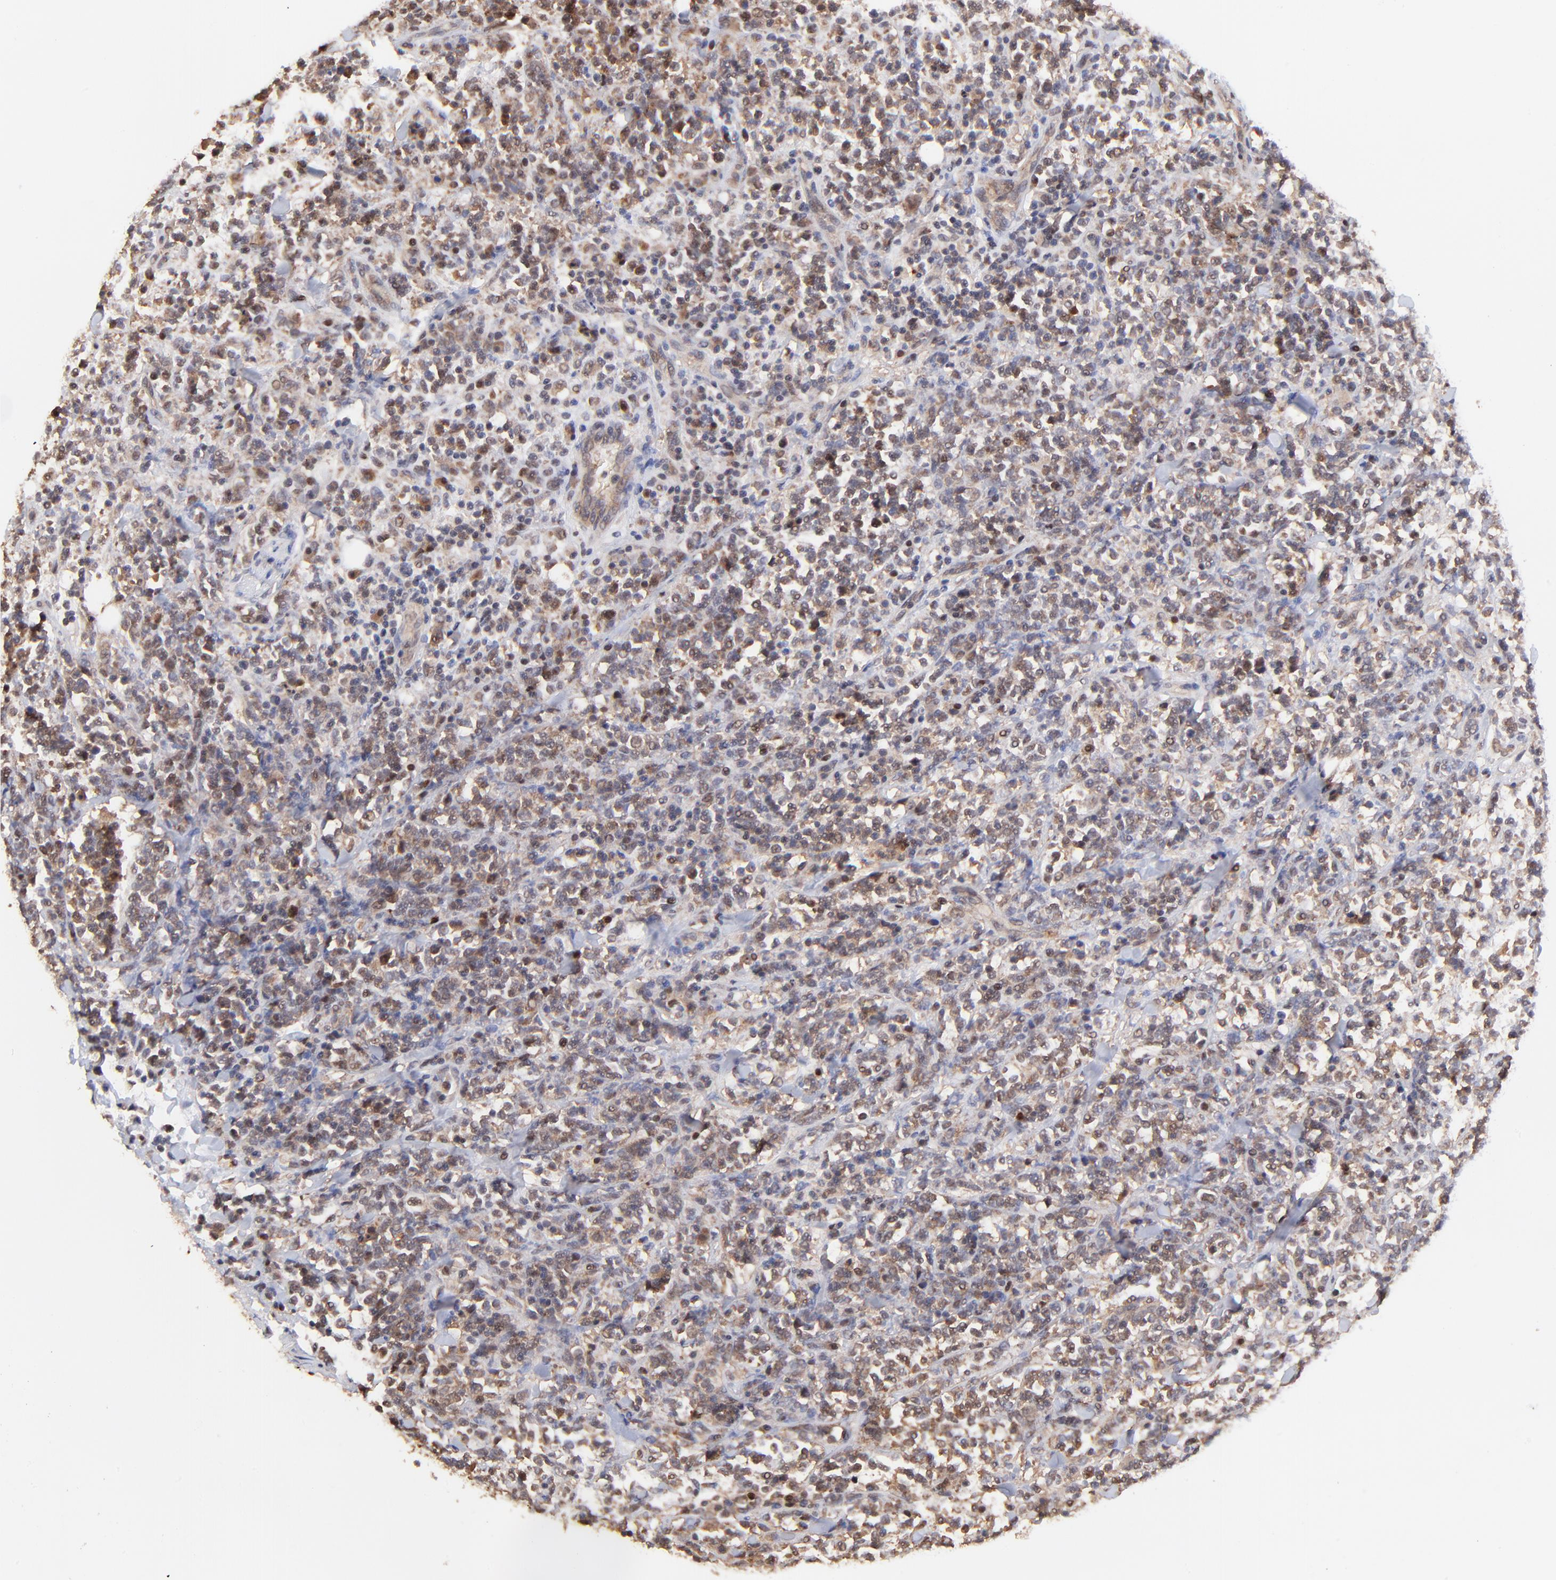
{"staining": {"intensity": "weak", "quantity": ">75%", "location": "cytoplasmic/membranous,nuclear"}, "tissue": "lymphoma", "cell_type": "Tumor cells", "image_type": "cancer", "snomed": [{"axis": "morphology", "description": "Malignant lymphoma, non-Hodgkin's type, High grade"}, {"axis": "topography", "description": "Soft tissue"}], "caption": "Protein expression analysis of human high-grade malignant lymphoma, non-Hodgkin's type reveals weak cytoplasmic/membranous and nuclear expression in about >75% of tumor cells.", "gene": "PSMA6", "patient": {"sex": "male", "age": 18}}